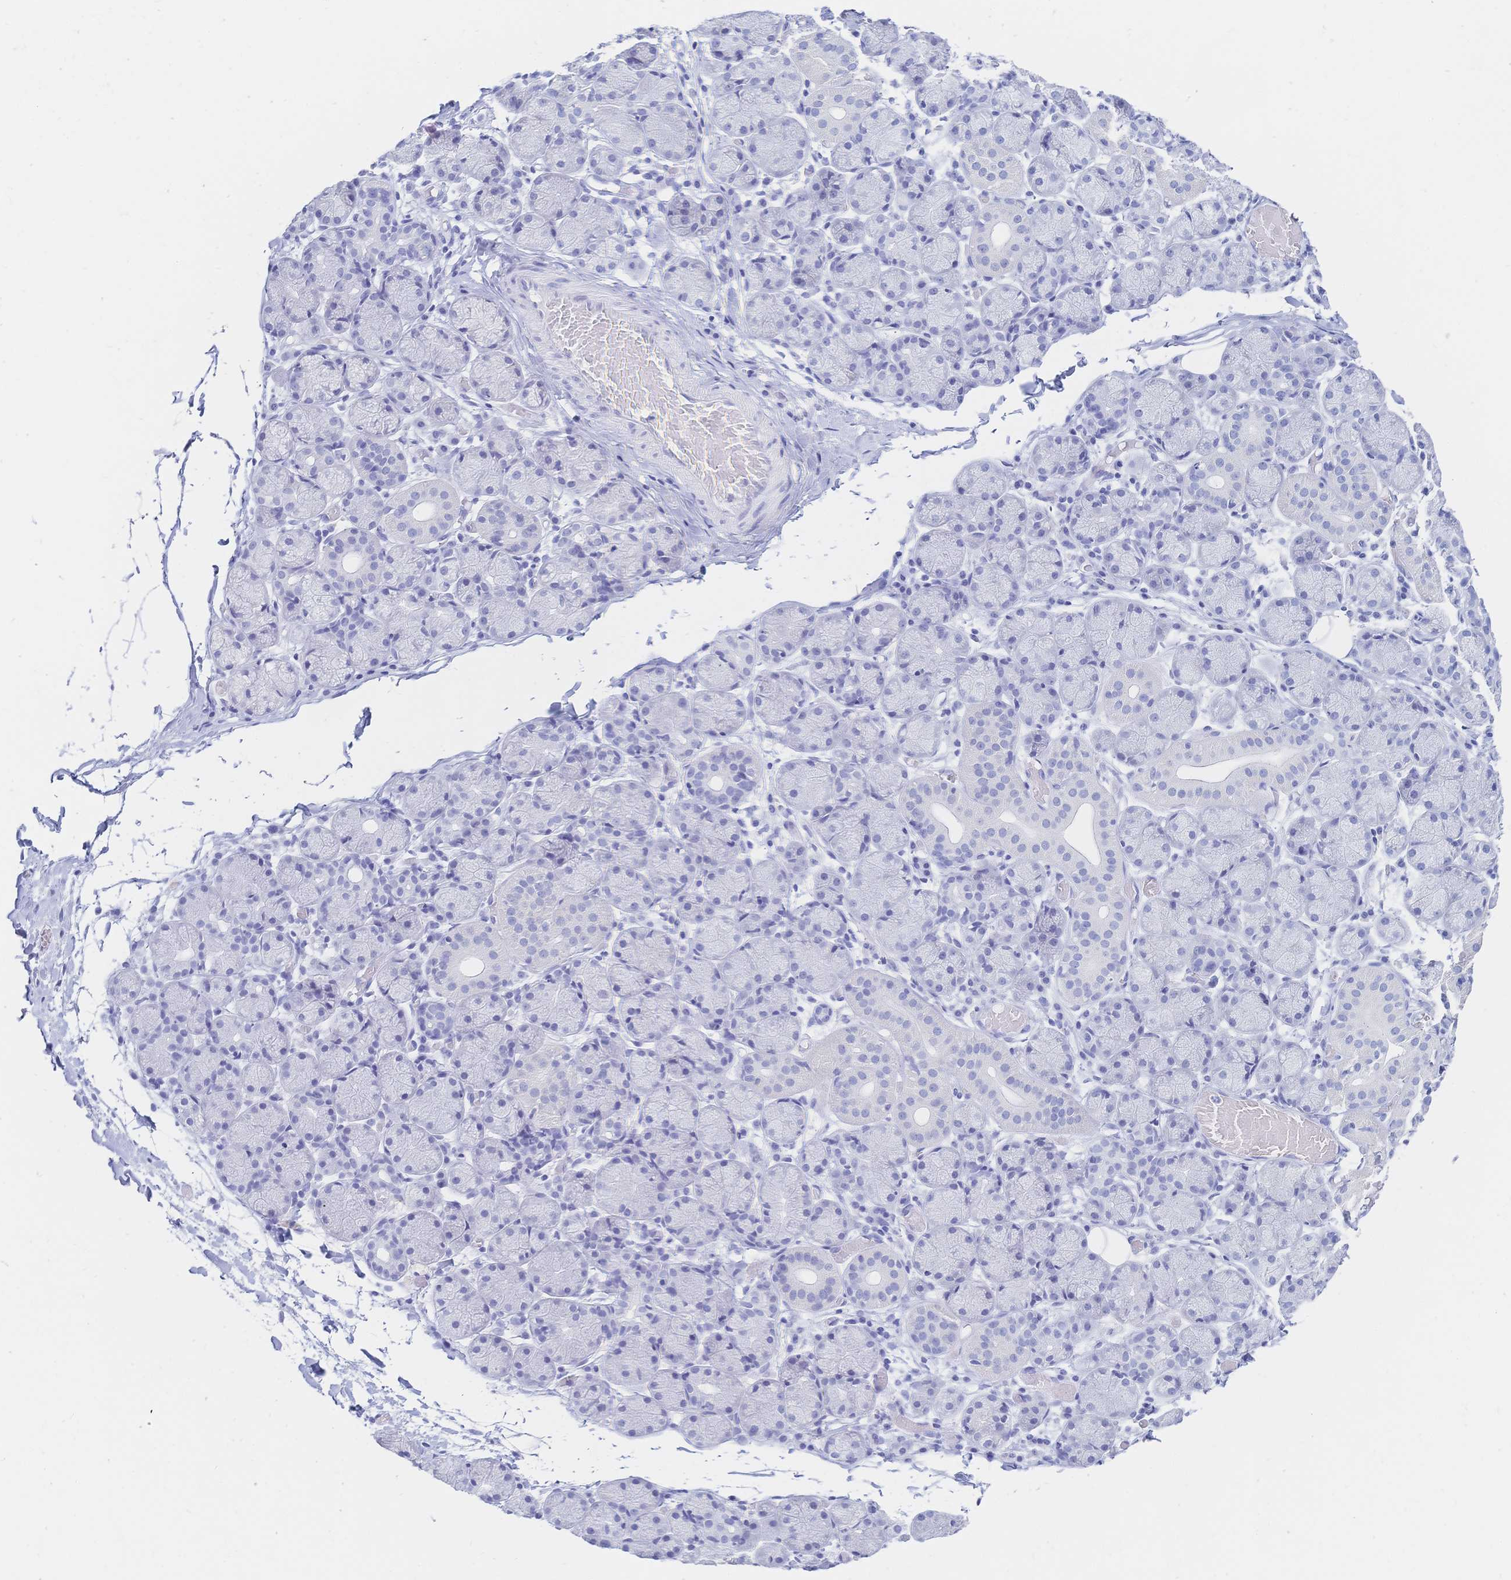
{"staining": {"intensity": "negative", "quantity": "none", "location": "none"}, "tissue": "salivary gland", "cell_type": "Glandular cells", "image_type": "normal", "snomed": [{"axis": "morphology", "description": "Normal tissue, NOS"}, {"axis": "topography", "description": "Salivary gland"}], "caption": "Immunohistochemistry photomicrograph of benign salivary gland: salivary gland stained with DAB displays no significant protein positivity in glandular cells. Brightfield microscopy of immunohistochemistry (IHC) stained with DAB (brown) and hematoxylin (blue), captured at high magnification.", "gene": "MEP1B", "patient": {"sex": "female", "age": 24}}